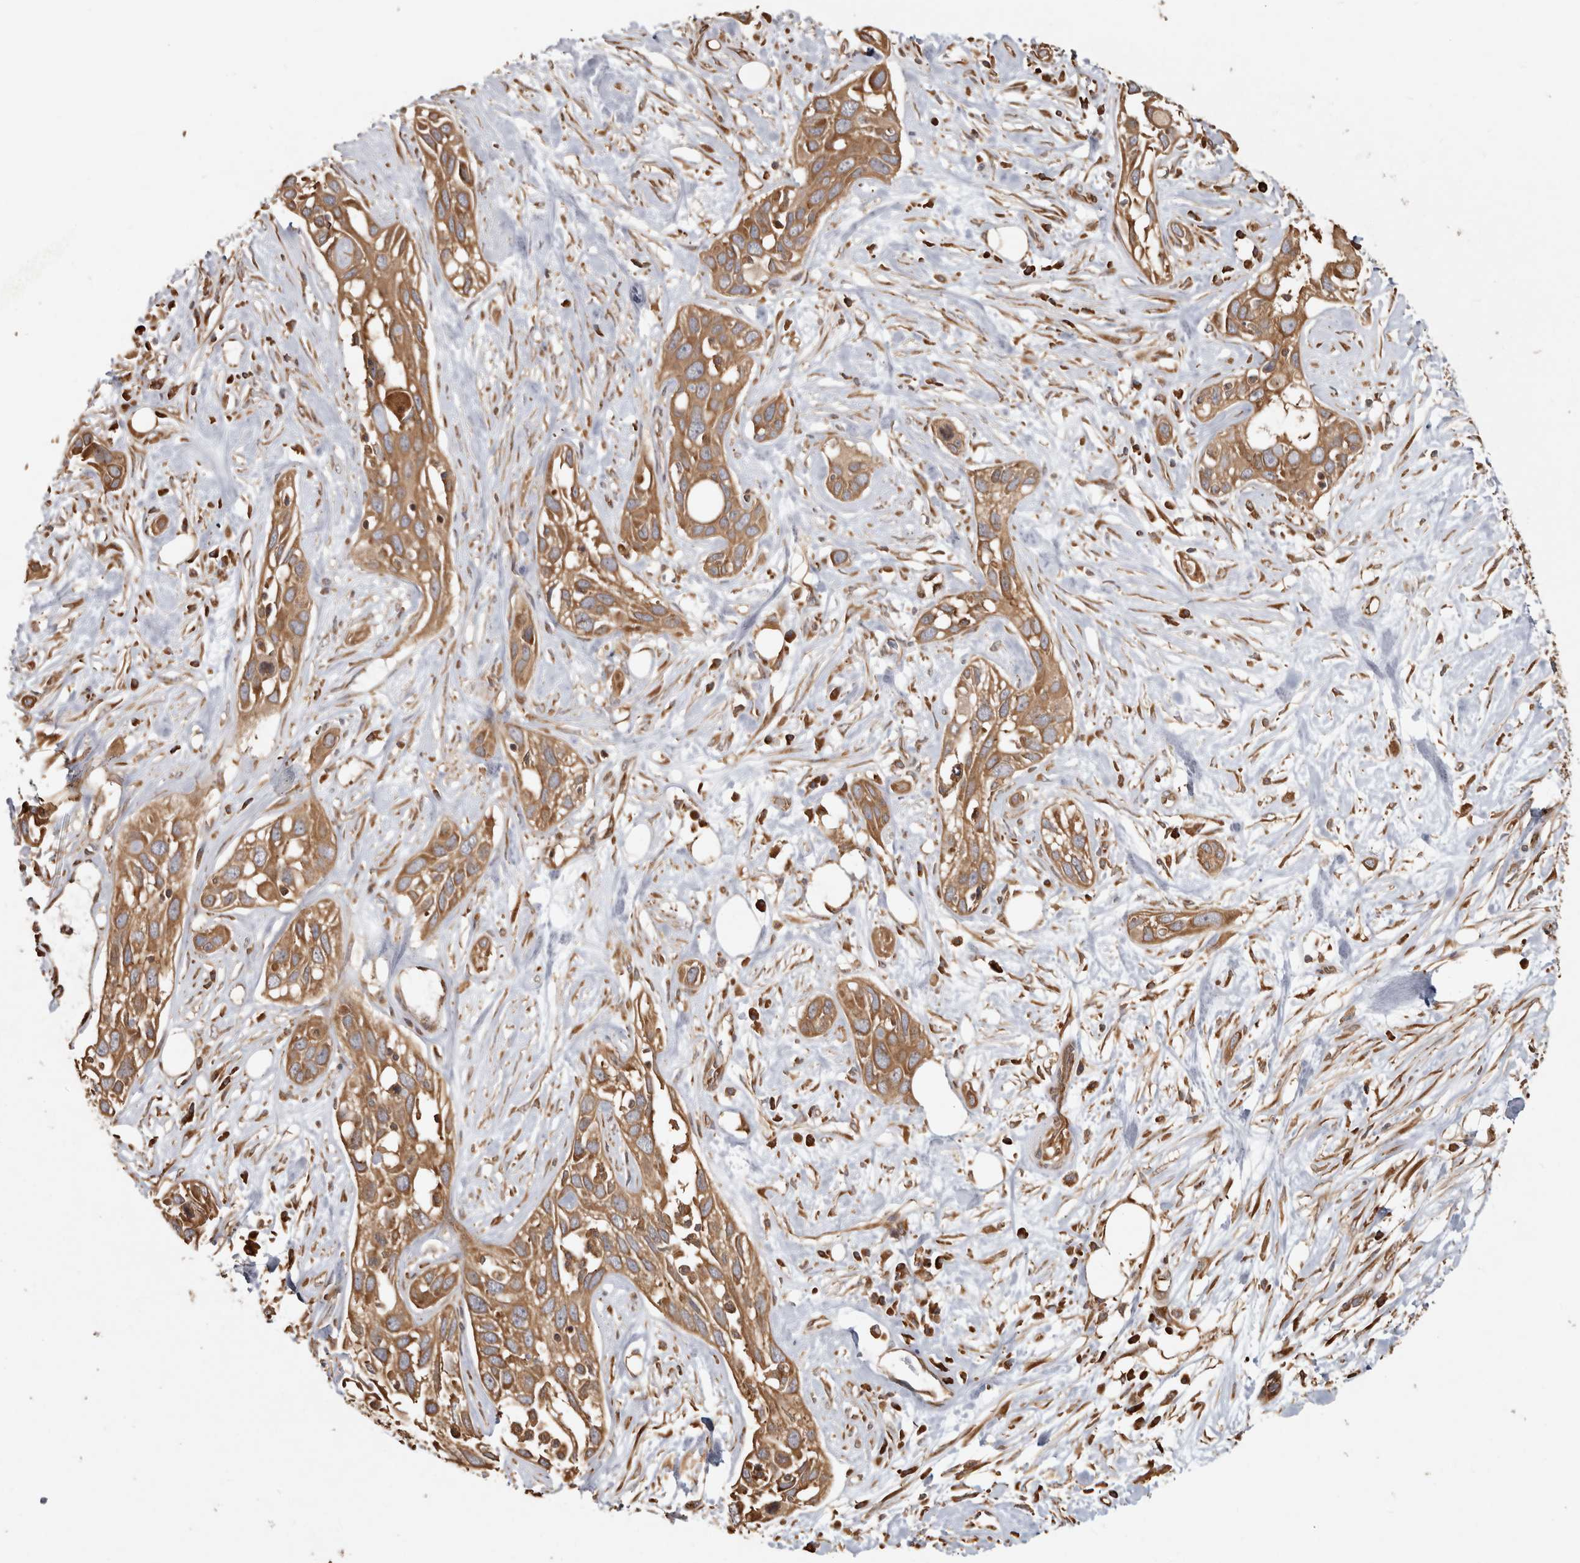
{"staining": {"intensity": "moderate", "quantity": ">75%", "location": "cytoplasmic/membranous"}, "tissue": "pancreatic cancer", "cell_type": "Tumor cells", "image_type": "cancer", "snomed": [{"axis": "morphology", "description": "Adenocarcinoma, NOS"}, {"axis": "topography", "description": "Pancreas"}], "caption": "DAB immunohistochemical staining of human pancreatic cancer exhibits moderate cytoplasmic/membranous protein positivity in about >75% of tumor cells.", "gene": "CAMSAP2", "patient": {"sex": "female", "age": 60}}